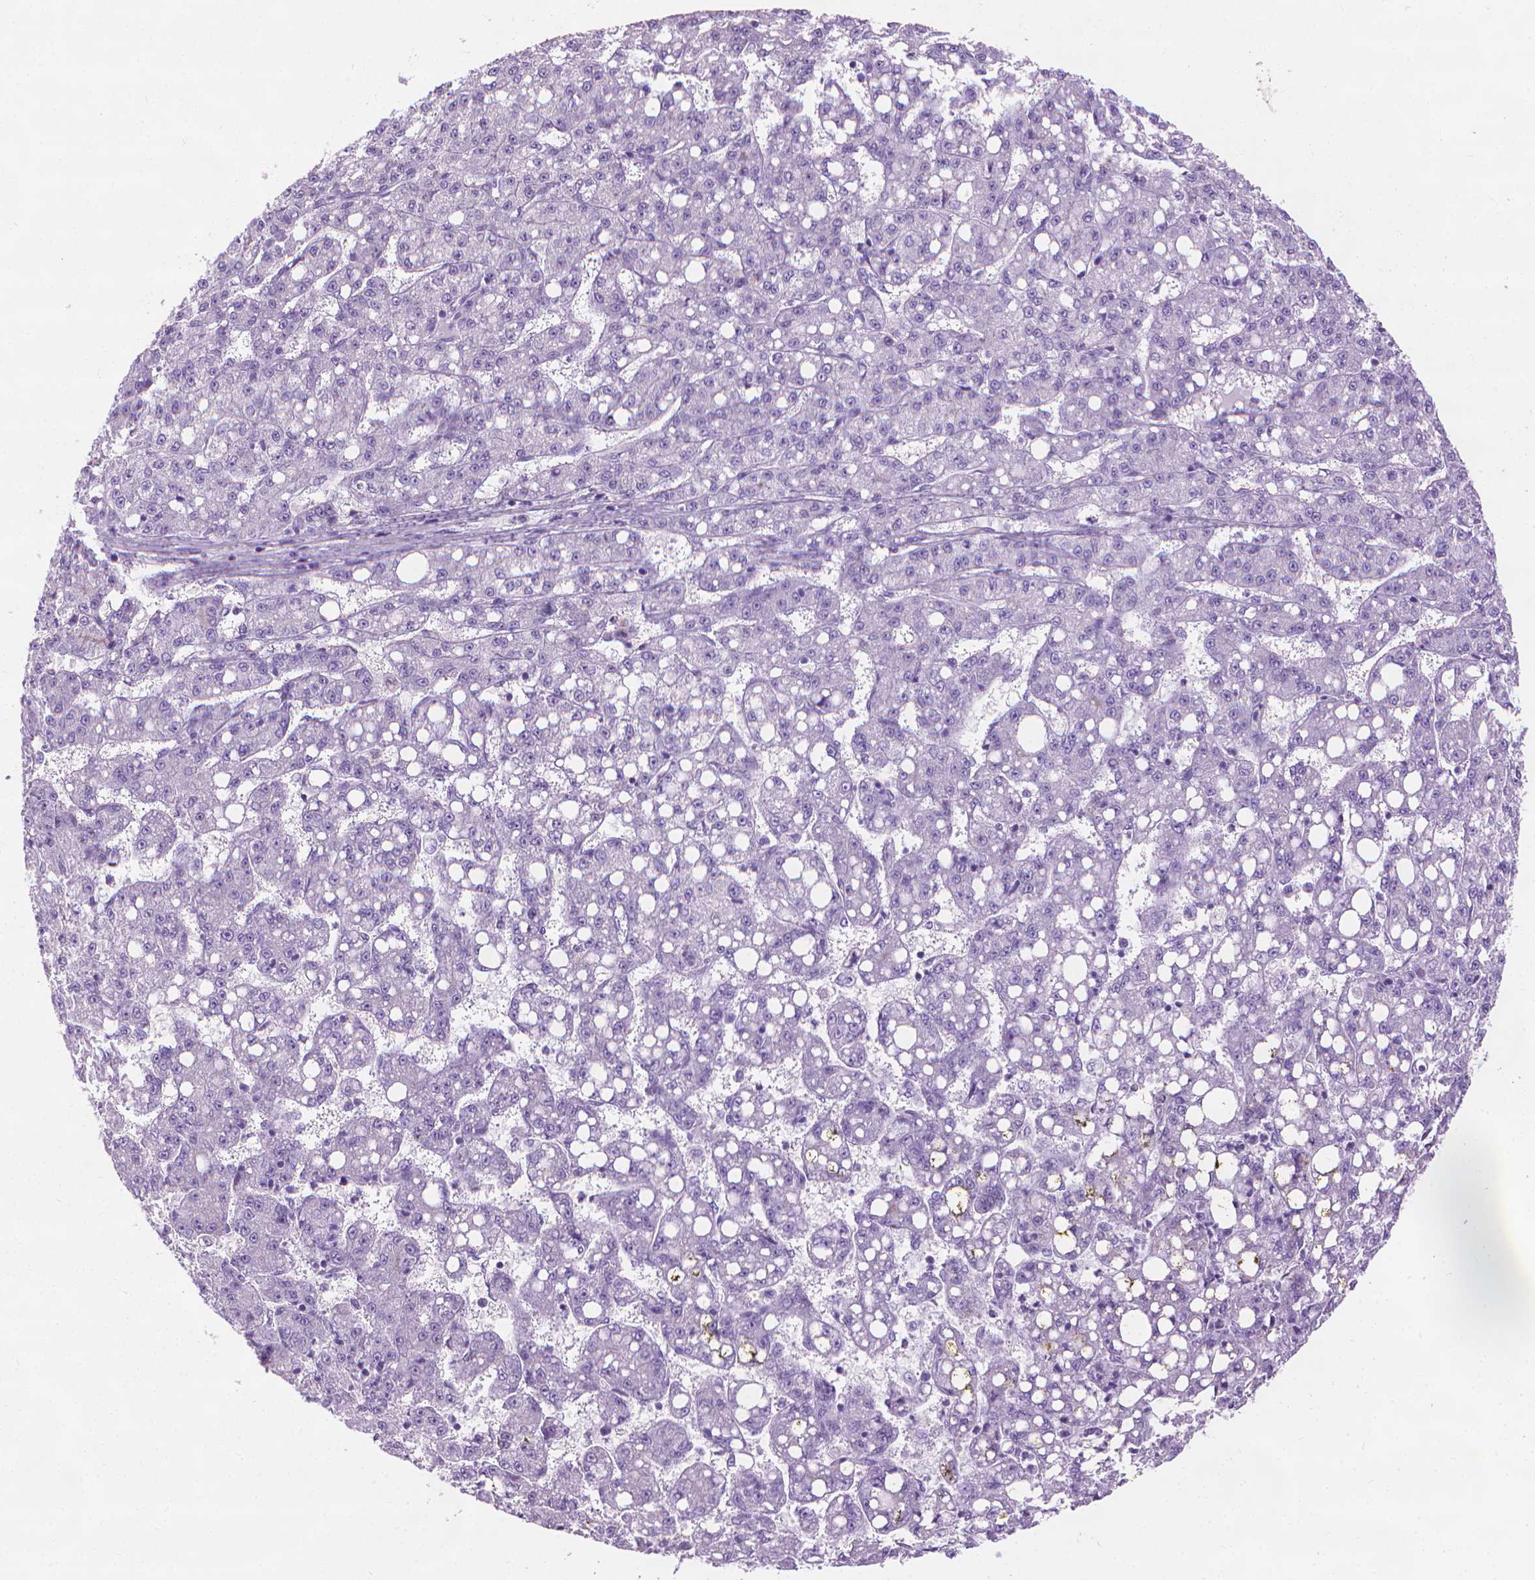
{"staining": {"intensity": "negative", "quantity": "none", "location": "none"}, "tissue": "liver cancer", "cell_type": "Tumor cells", "image_type": "cancer", "snomed": [{"axis": "morphology", "description": "Carcinoma, Hepatocellular, NOS"}, {"axis": "topography", "description": "Liver"}], "caption": "Immunohistochemistry of hepatocellular carcinoma (liver) demonstrates no expression in tumor cells. (Stains: DAB immunohistochemistry with hematoxylin counter stain, Microscopy: brightfield microscopy at high magnification).", "gene": "DNAI7", "patient": {"sex": "female", "age": 65}}